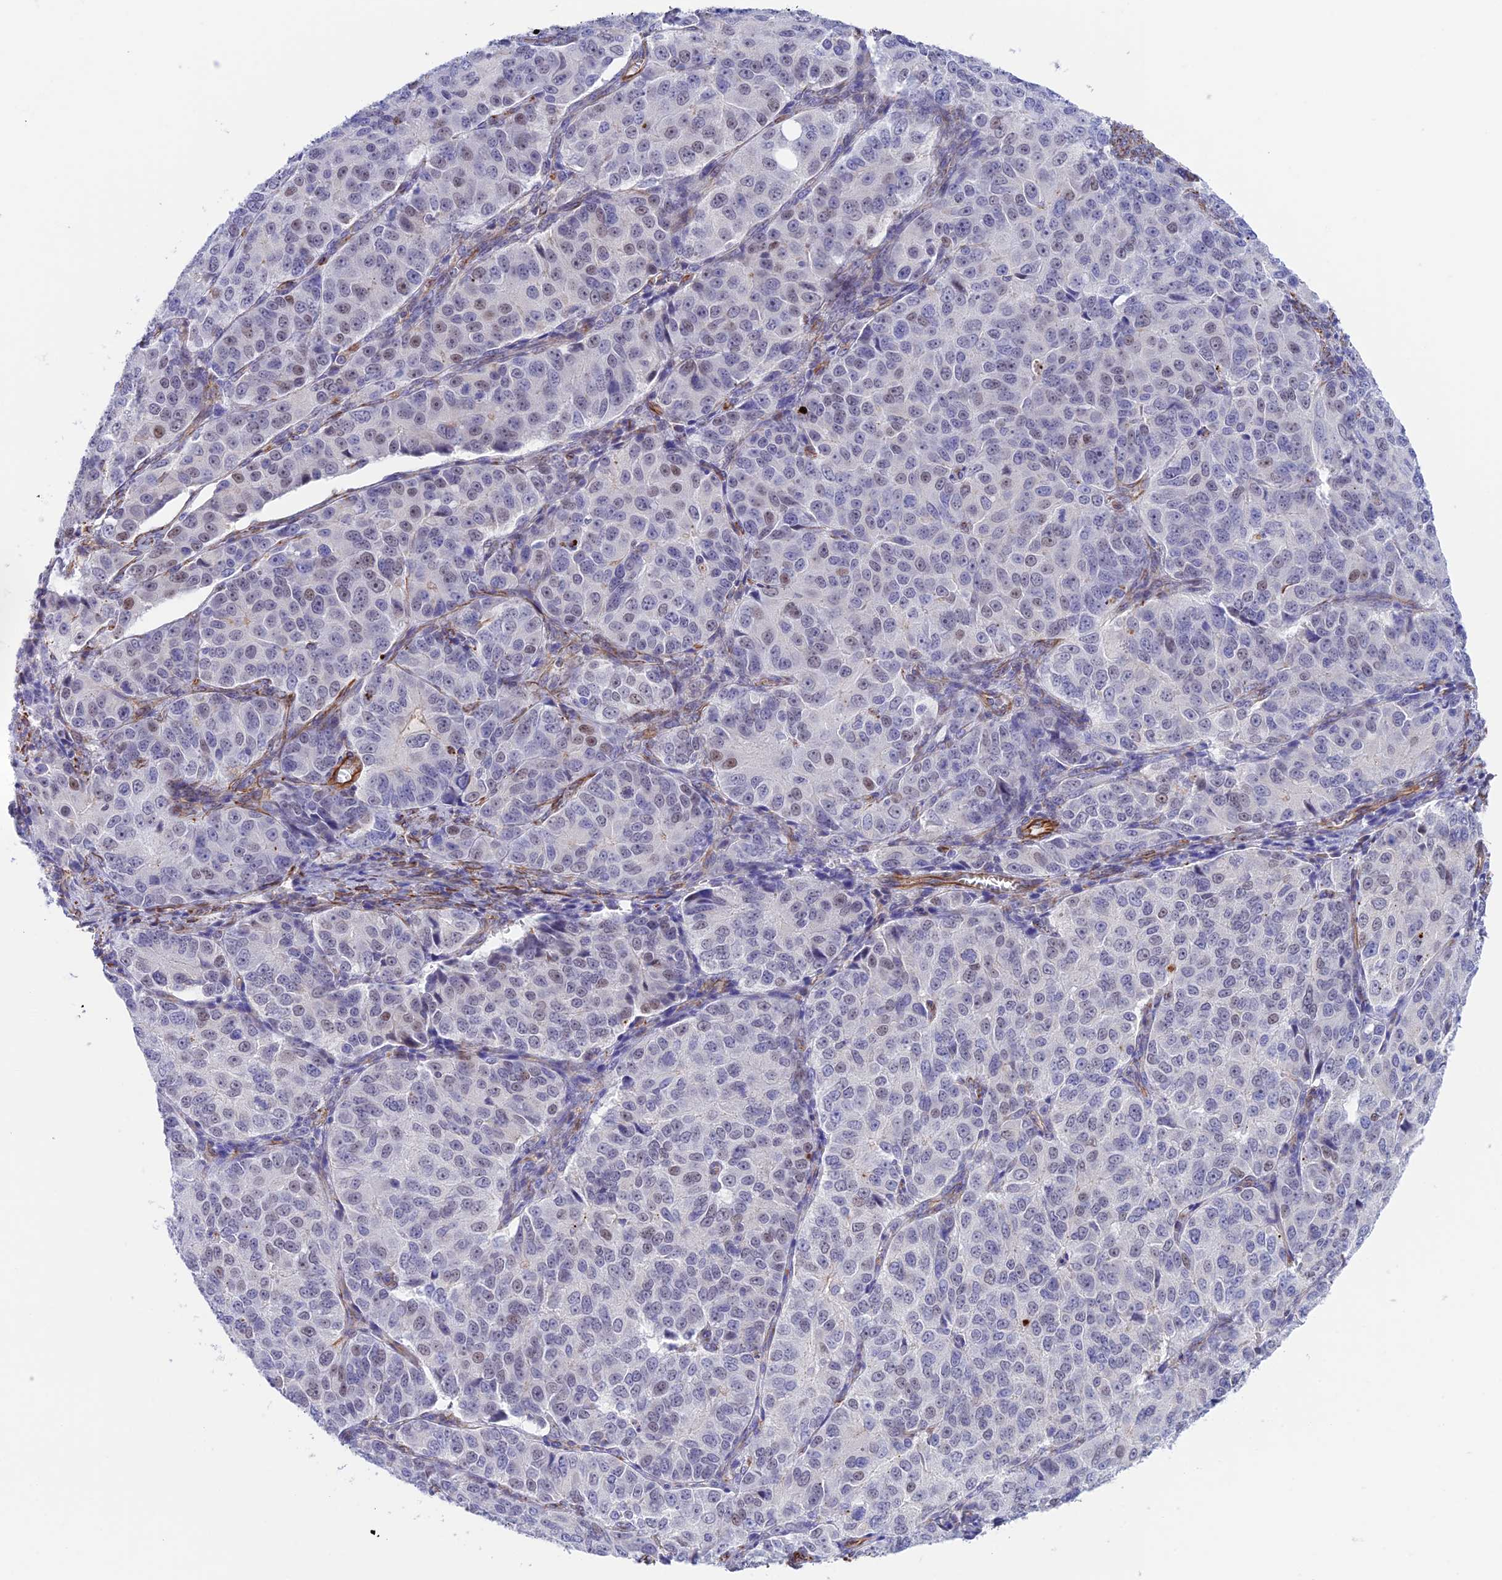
{"staining": {"intensity": "weak", "quantity": "<25%", "location": "nuclear"}, "tissue": "ovarian cancer", "cell_type": "Tumor cells", "image_type": "cancer", "snomed": [{"axis": "morphology", "description": "Carcinoma, endometroid"}, {"axis": "topography", "description": "Ovary"}], "caption": "Immunohistochemistry histopathology image of neoplastic tissue: ovarian cancer (endometroid carcinoma) stained with DAB demonstrates no significant protein positivity in tumor cells. (DAB (3,3'-diaminobenzidine) immunohistochemistry, high magnification).", "gene": "ZNF652", "patient": {"sex": "female", "age": 51}}